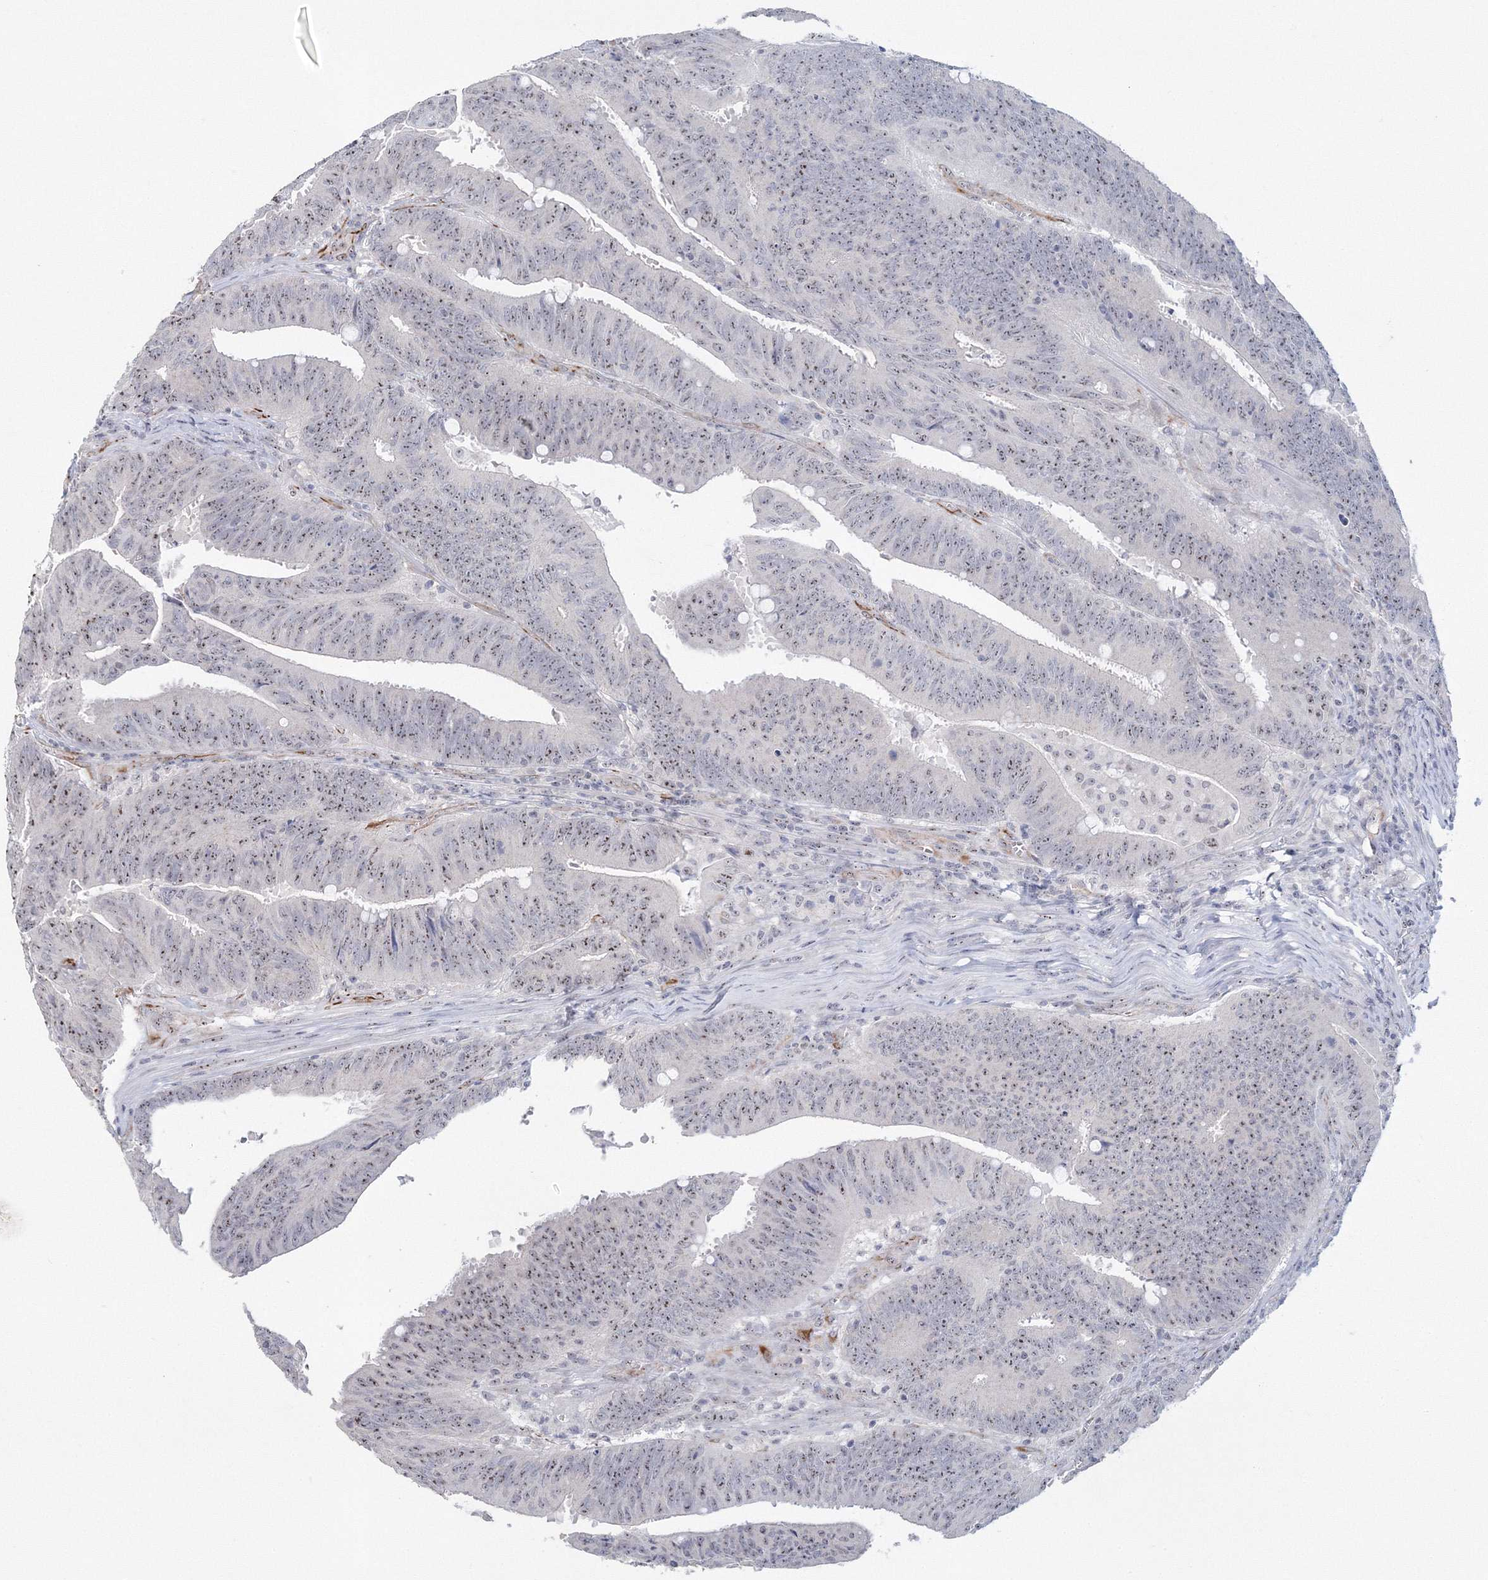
{"staining": {"intensity": "moderate", "quantity": ">75%", "location": "nuclear"}, "tissue": "colorectal cancer", "cell_type": "Tumor cells", "image_type": "cancer", "snomed": [{"axis": "morphology", "description": "Adenocarcinoma, NOS"}, {"axis": "topography", "description": "Colon"}], "caption": "A medium amount of moderate nuclear staining is appreciated in about >75% of tumor cells in colorectal cancer (adenocarcinoma) tissue.", "gene": "SIRT7", "patient": {"sex": "male", "age": 45}}